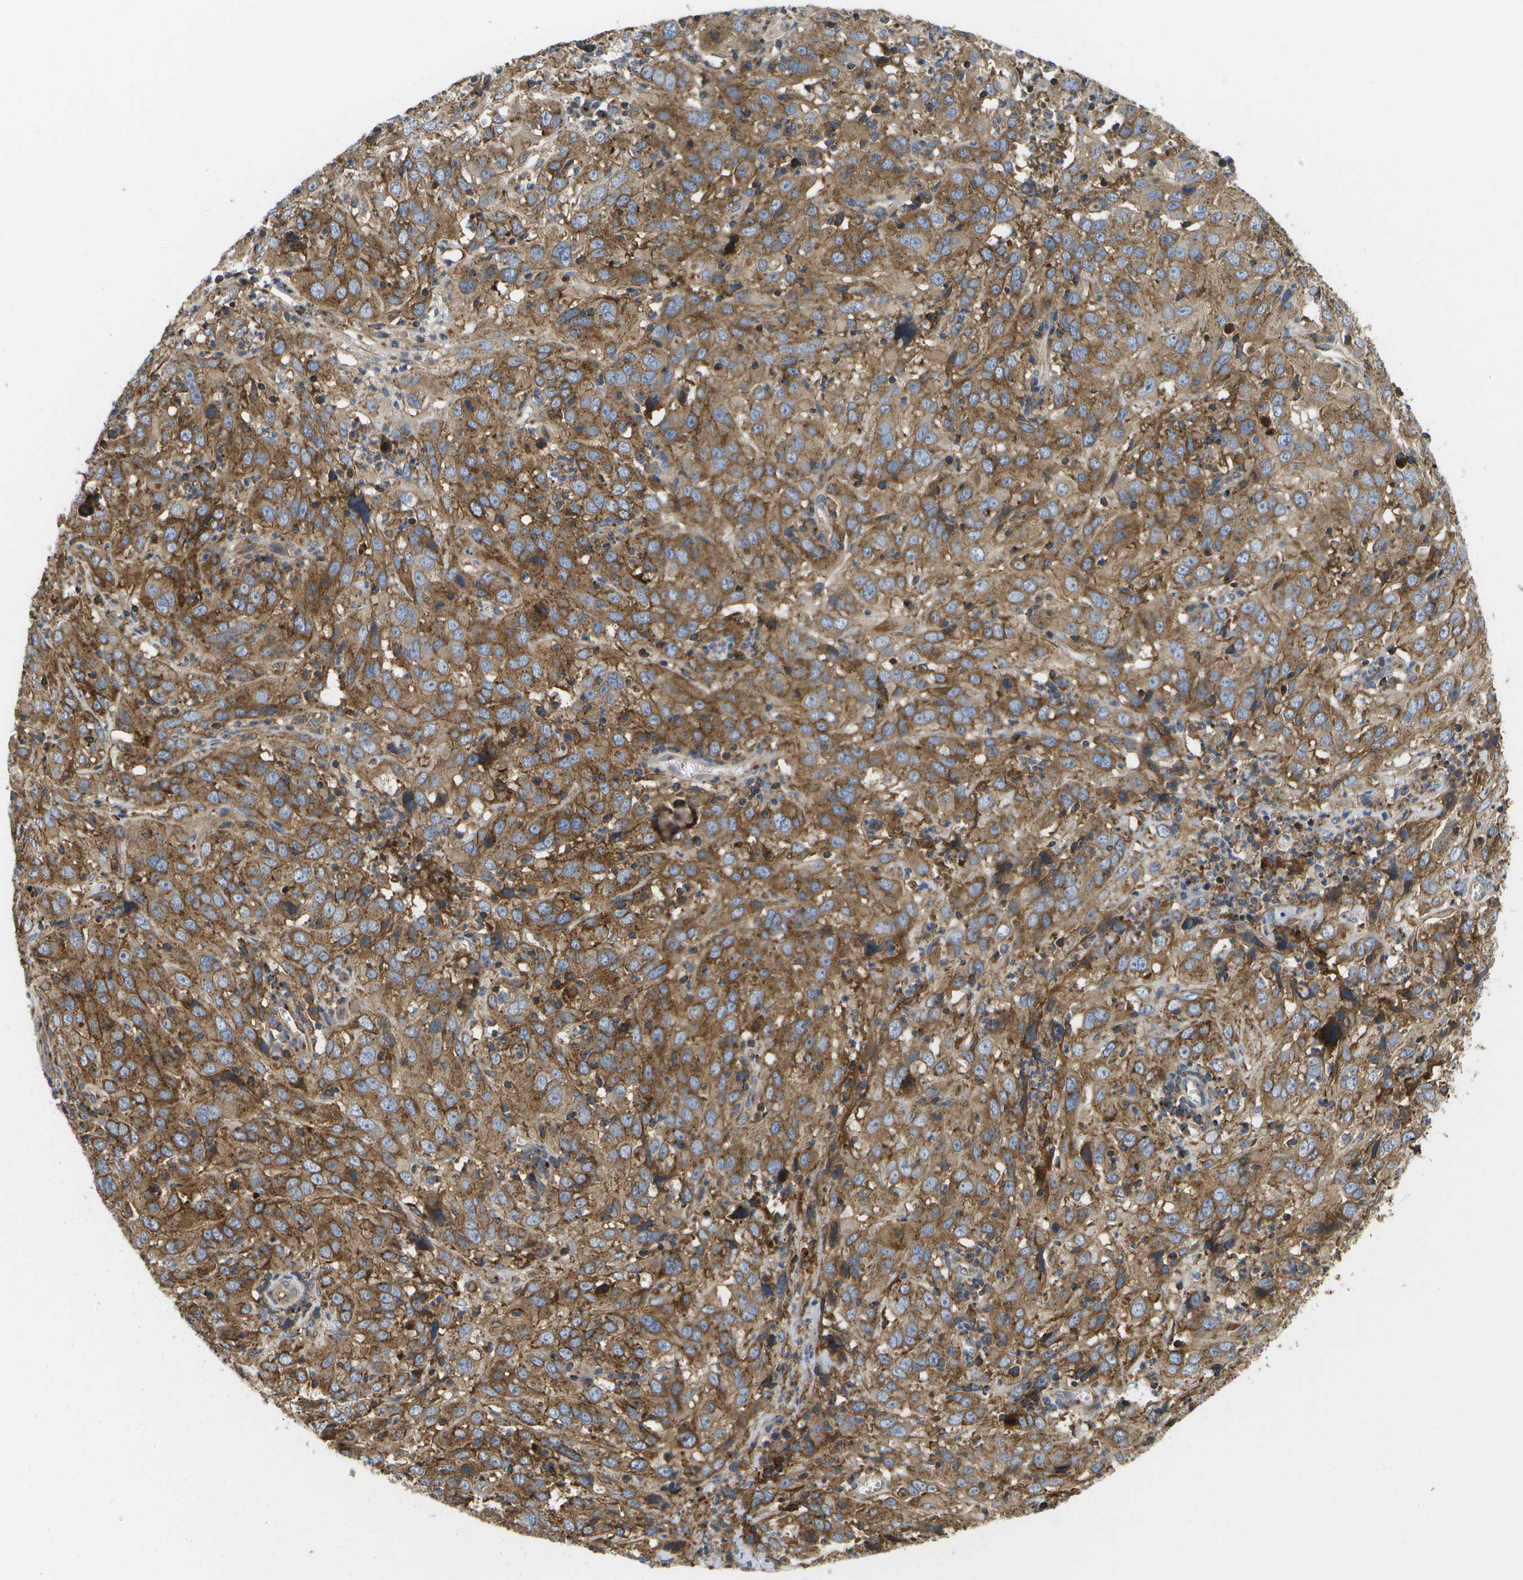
{"staining": {"intensity": "moderate", "quantity": ">75%", "location": "cytoplasmic/membranous"}, "tissue": "cervical cancer", "cell_type": "Tumor cells", "image_type": "cancer", "snomed": [{"axis": "morphology", "description": "Squamous cell carcinoma, NOS"}, {"axis": "topography", "description": "Cervix"}], "caption": "Cervical squamous cell carcinoma stained with a protein marker demonstrates moderate staining in tumor cells.", "gene": "BST2", "patient": {"sex": "female", "age": 32}}